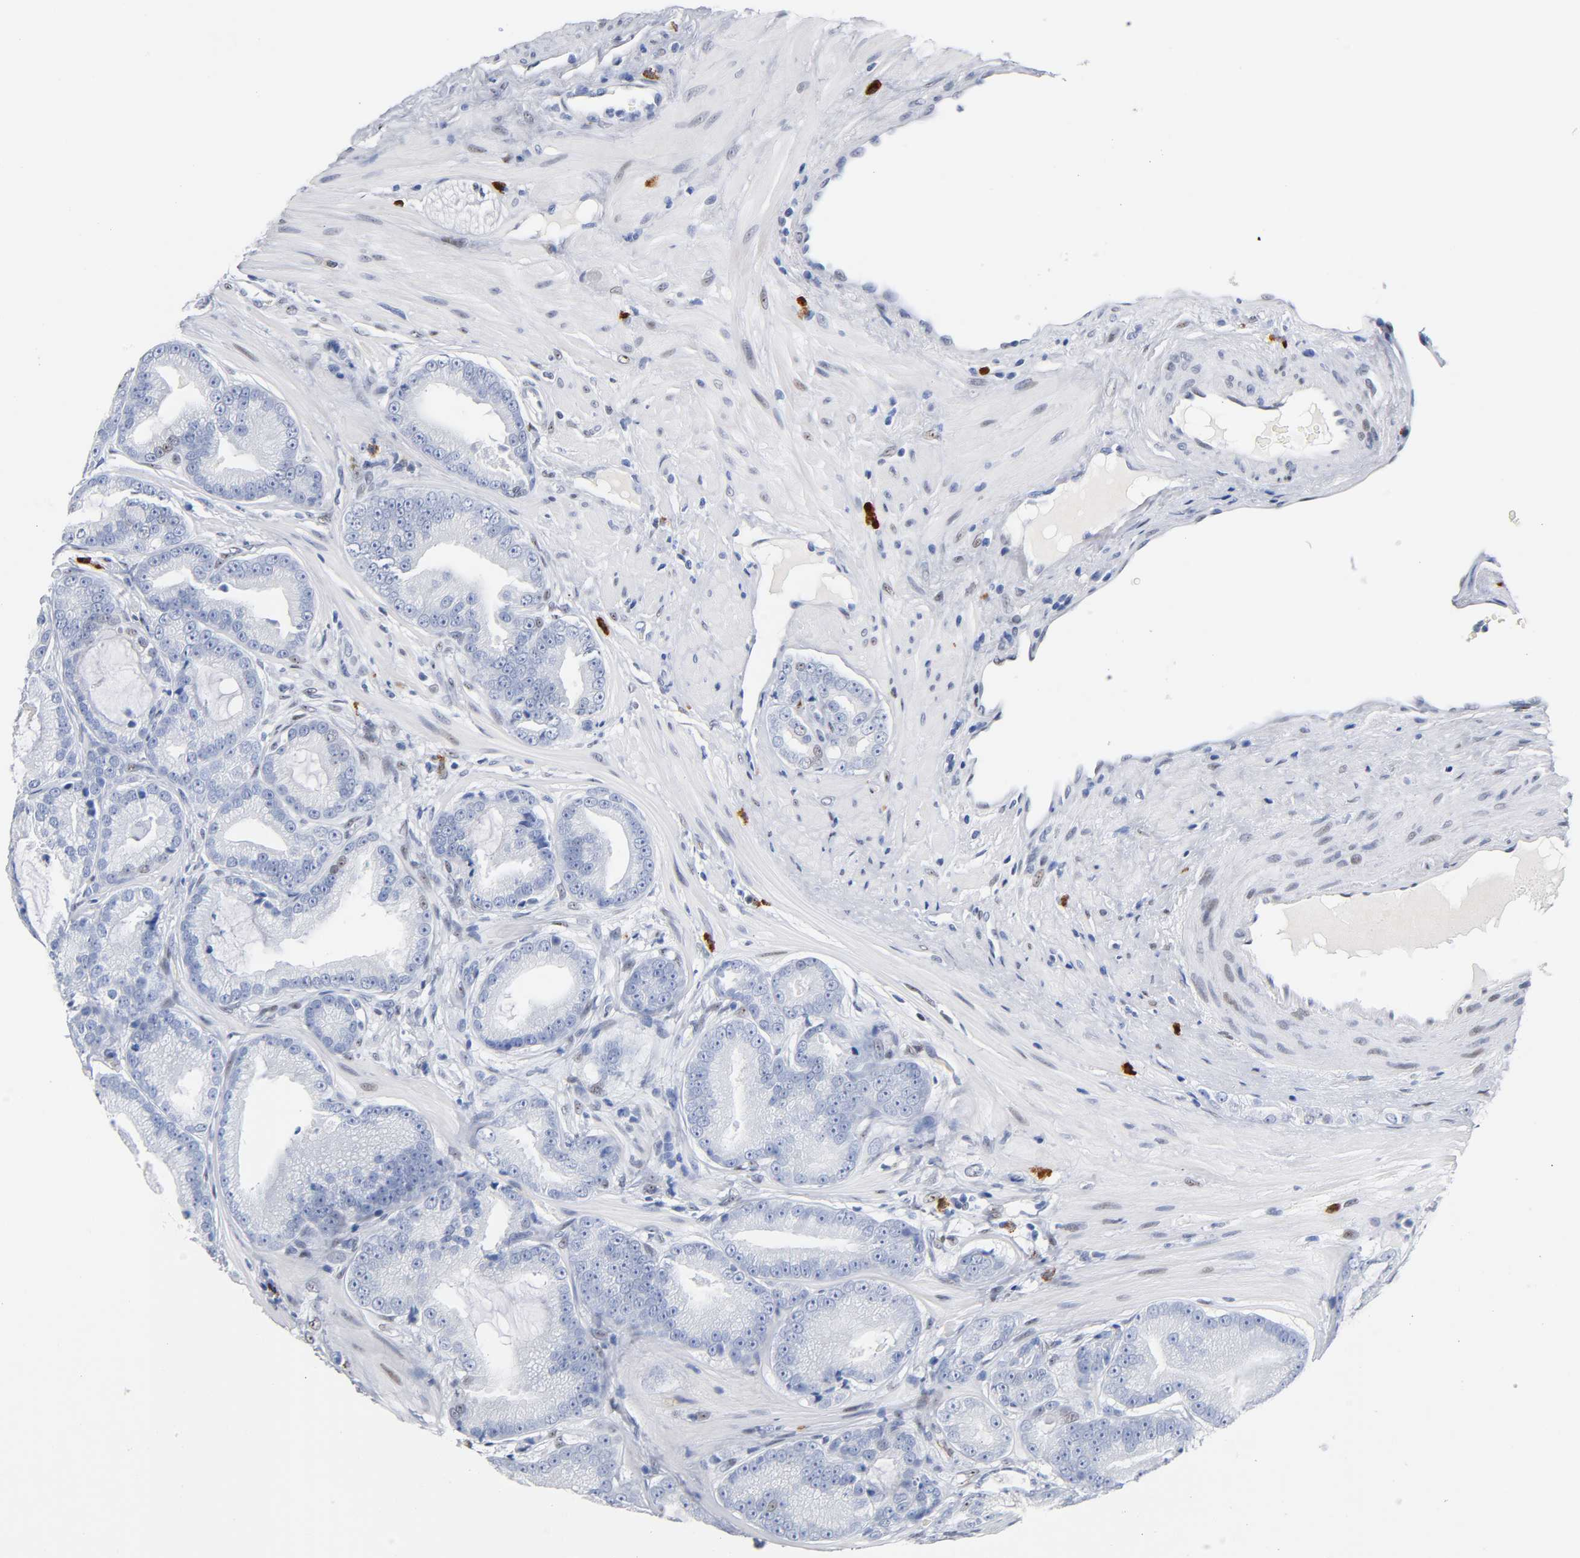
{"staining": {"intensity": "negative", "quantity": "none", "location": "none"}, "tissue": "prostate cancer", "cell_type": "Tumor cells", "image_type": "cancer", "snomed": [{"axis": "morphology", "description": "Adenocarcinoma, Low grade"}, {"axis": "topography", "description": "Prostate"}], "caption": "High magnification brightfield microscopy of low-grade adenocarcinoma (prostate) stained with DAB (3,3'-diaminobenzidine) (brown) and counterstained with hematoxylin (blue): tumor cells show no significant expression. (Brightfield microscopy of DAB immunohistochemistry (IHC) at high magnification).", "gene": "NAB2", "patient": {"sex": "male", "age": 58}}